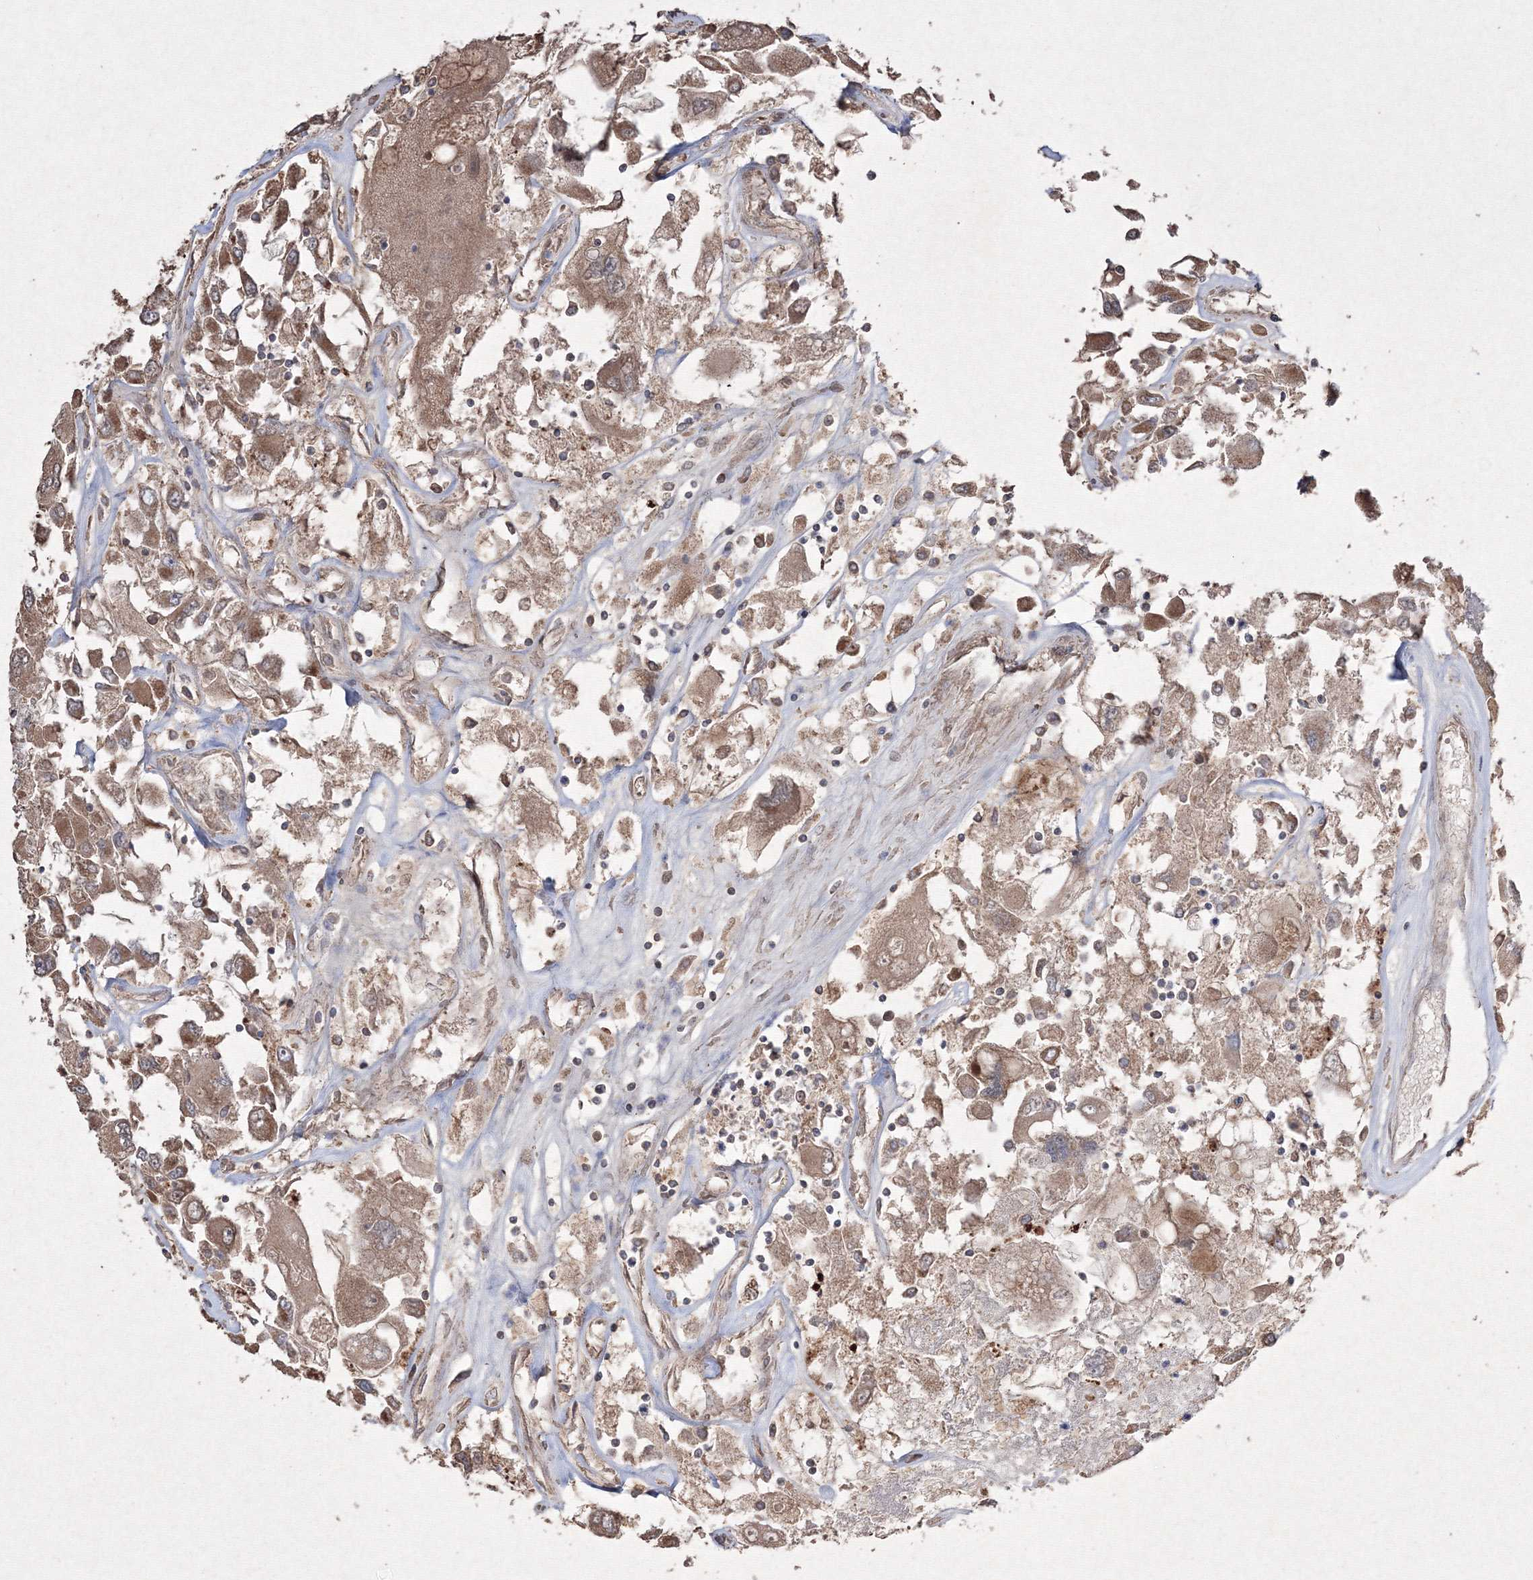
{"staining": {"intensity": "moderate", "quantity": ">75%", "location": "cytoplasmic/membranous"}, "tissue": "renal cancer", "cell_type": "Tumor cells", "image_type": "cancer", "snomed": [{"axis": "morphology", "description": "Adenocarcinoma, NOS"}, {"axis": "topography", "description": "Kidney"}], "caption": "Immunohistochemistry of human renal adenocarcinoma displays medium levels of moderate cytoplasmic/membranous staining in about >75% of tumor cells.", "gene": "GRSF1", "patient": {"sex": "female", "age": 52}}